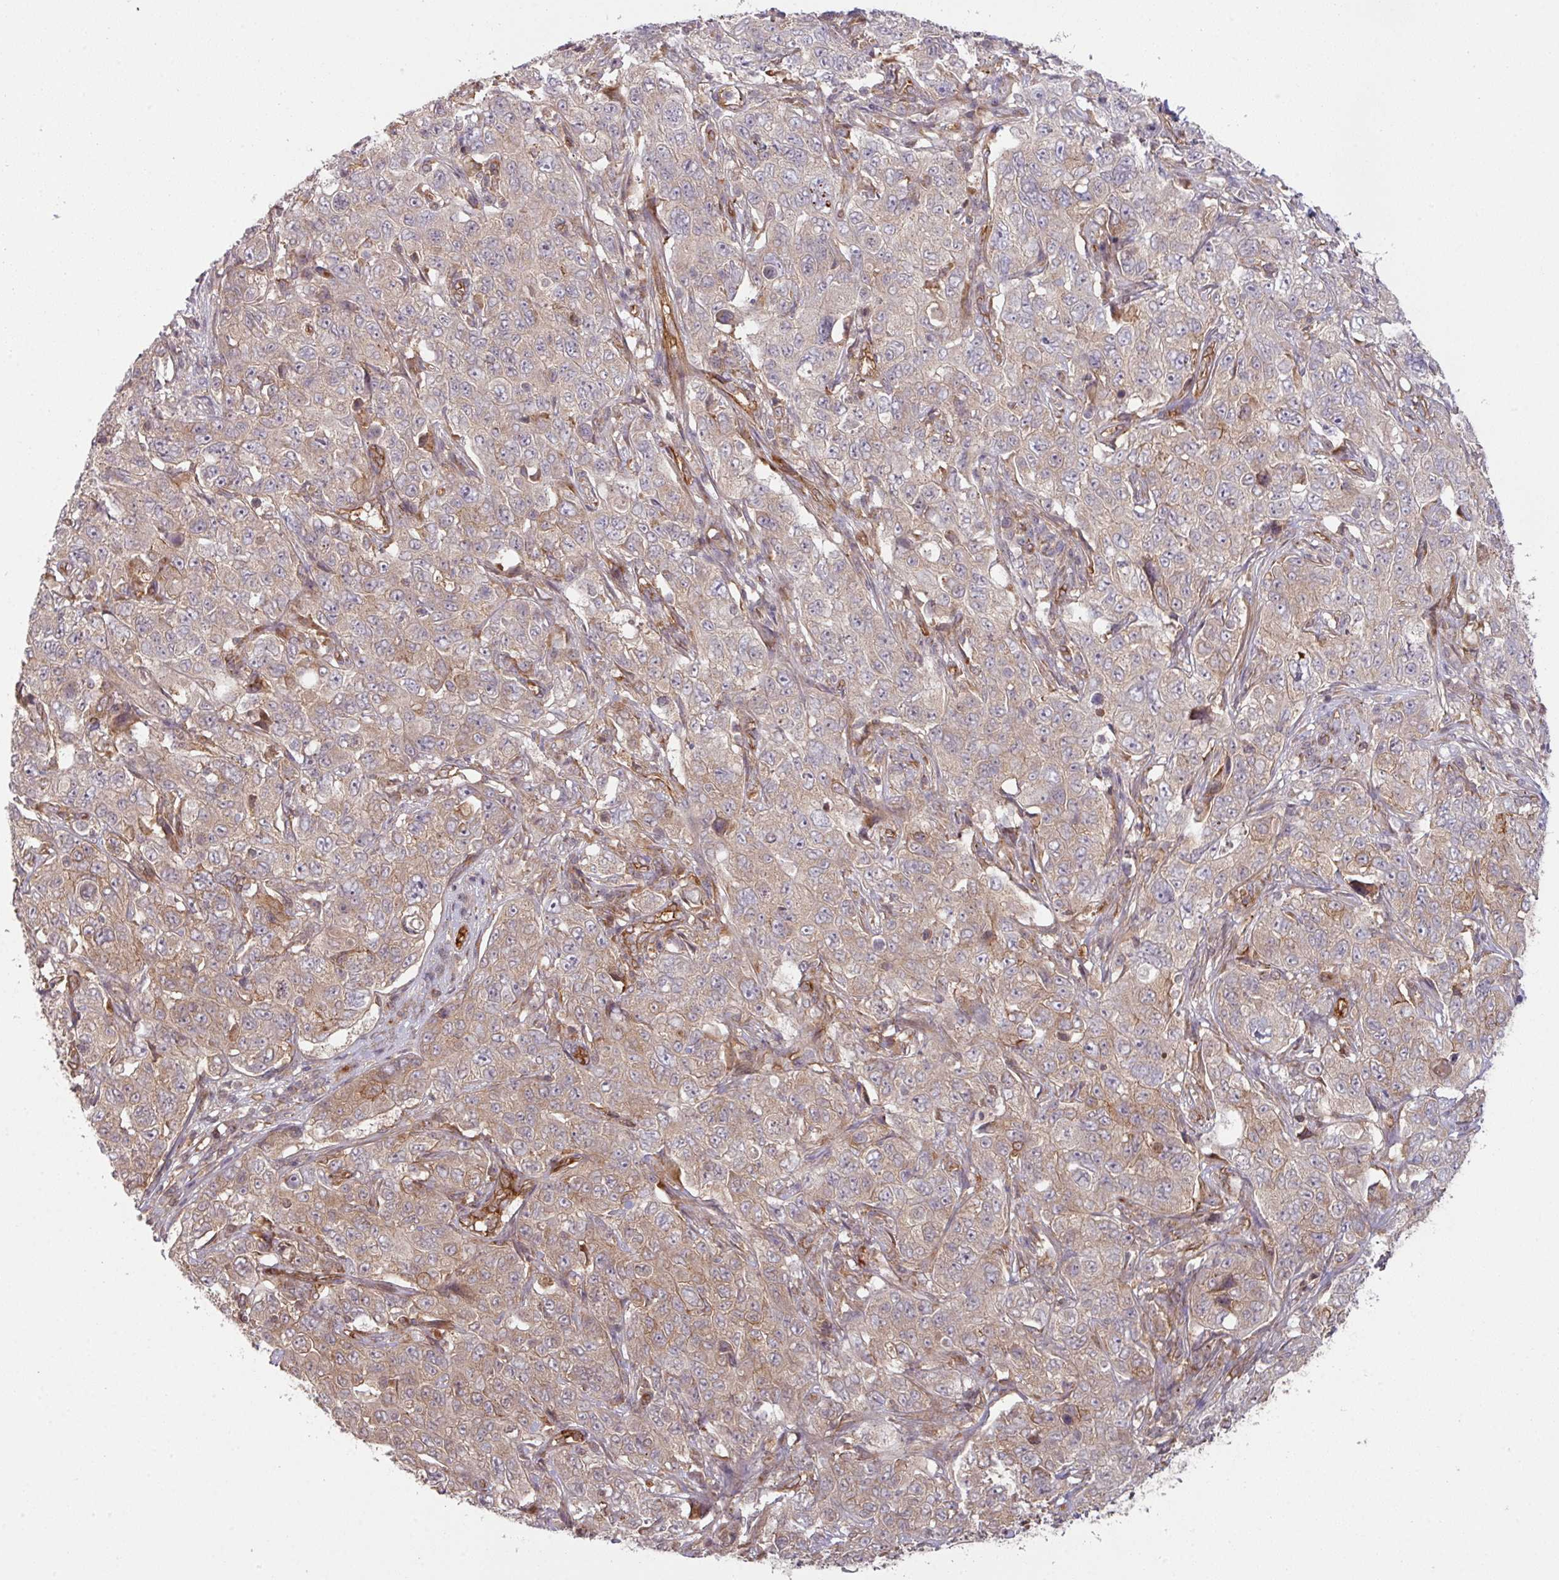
{"staining": {"intensity": "moderate", "quantity": "25%-75%", "location": "cytoplasmic/membranous"}, "tissue": "pancreatic cancer", "cell_type": "Tumor cells", "image_type": "cancer", "snomed": [{"axis": "morphology", "description": "Adenocarcinoma, NOS"}, {"axis": "topography", "description": "Pancreas"}], "caption": "Human adenocarcinoma (pancreatic) stained with a brown dye reveals moderate cytoplasmic/membranous positive expression in about 25%-75% of tumor cells.", "gene": "CYFIP2", "patient": {"sex": "male", "age": 68}}